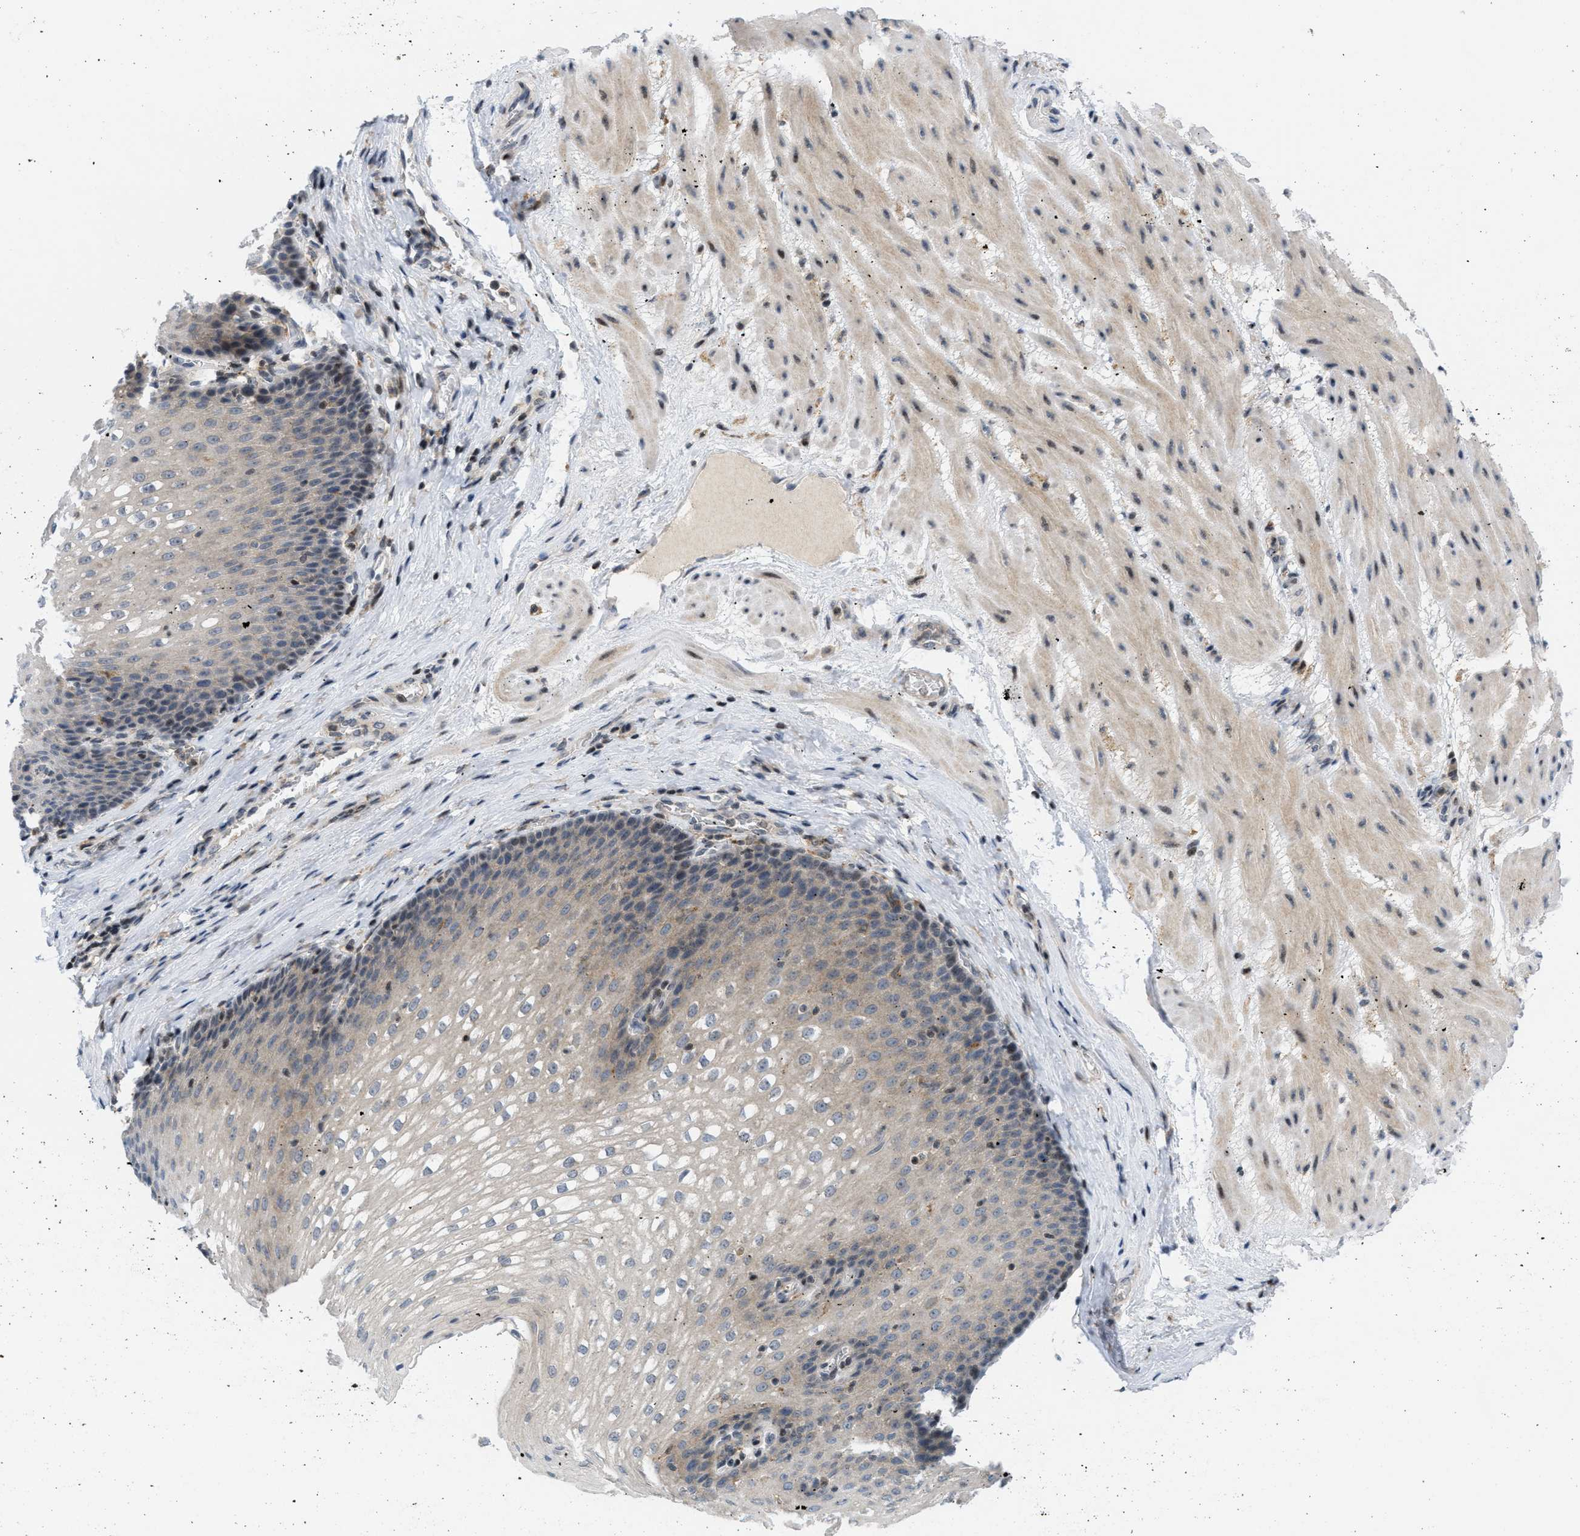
{"staining": {"intensity": "moderate", "quantity": "<25%", "location": "cytoplasmic/membranous,nuclear"}, "tissue": "esophagus", "cell_type": "Squamous epithelial cells", "image_type": "normal", "snomed": [{"axis": "morphology", "description": "Normal tissue, NOS"}, {"axis": "topography", "description": "Esophagus"}], "caption": "Esophagus stained with immunohistochemistry (IHC) reveals moderate cytoplasmic/membranous,nuclear staining in approximately <25% of squamous epithelial cells.", "gene": "ING1", "patient": {"sex": "male", "age": 48}}